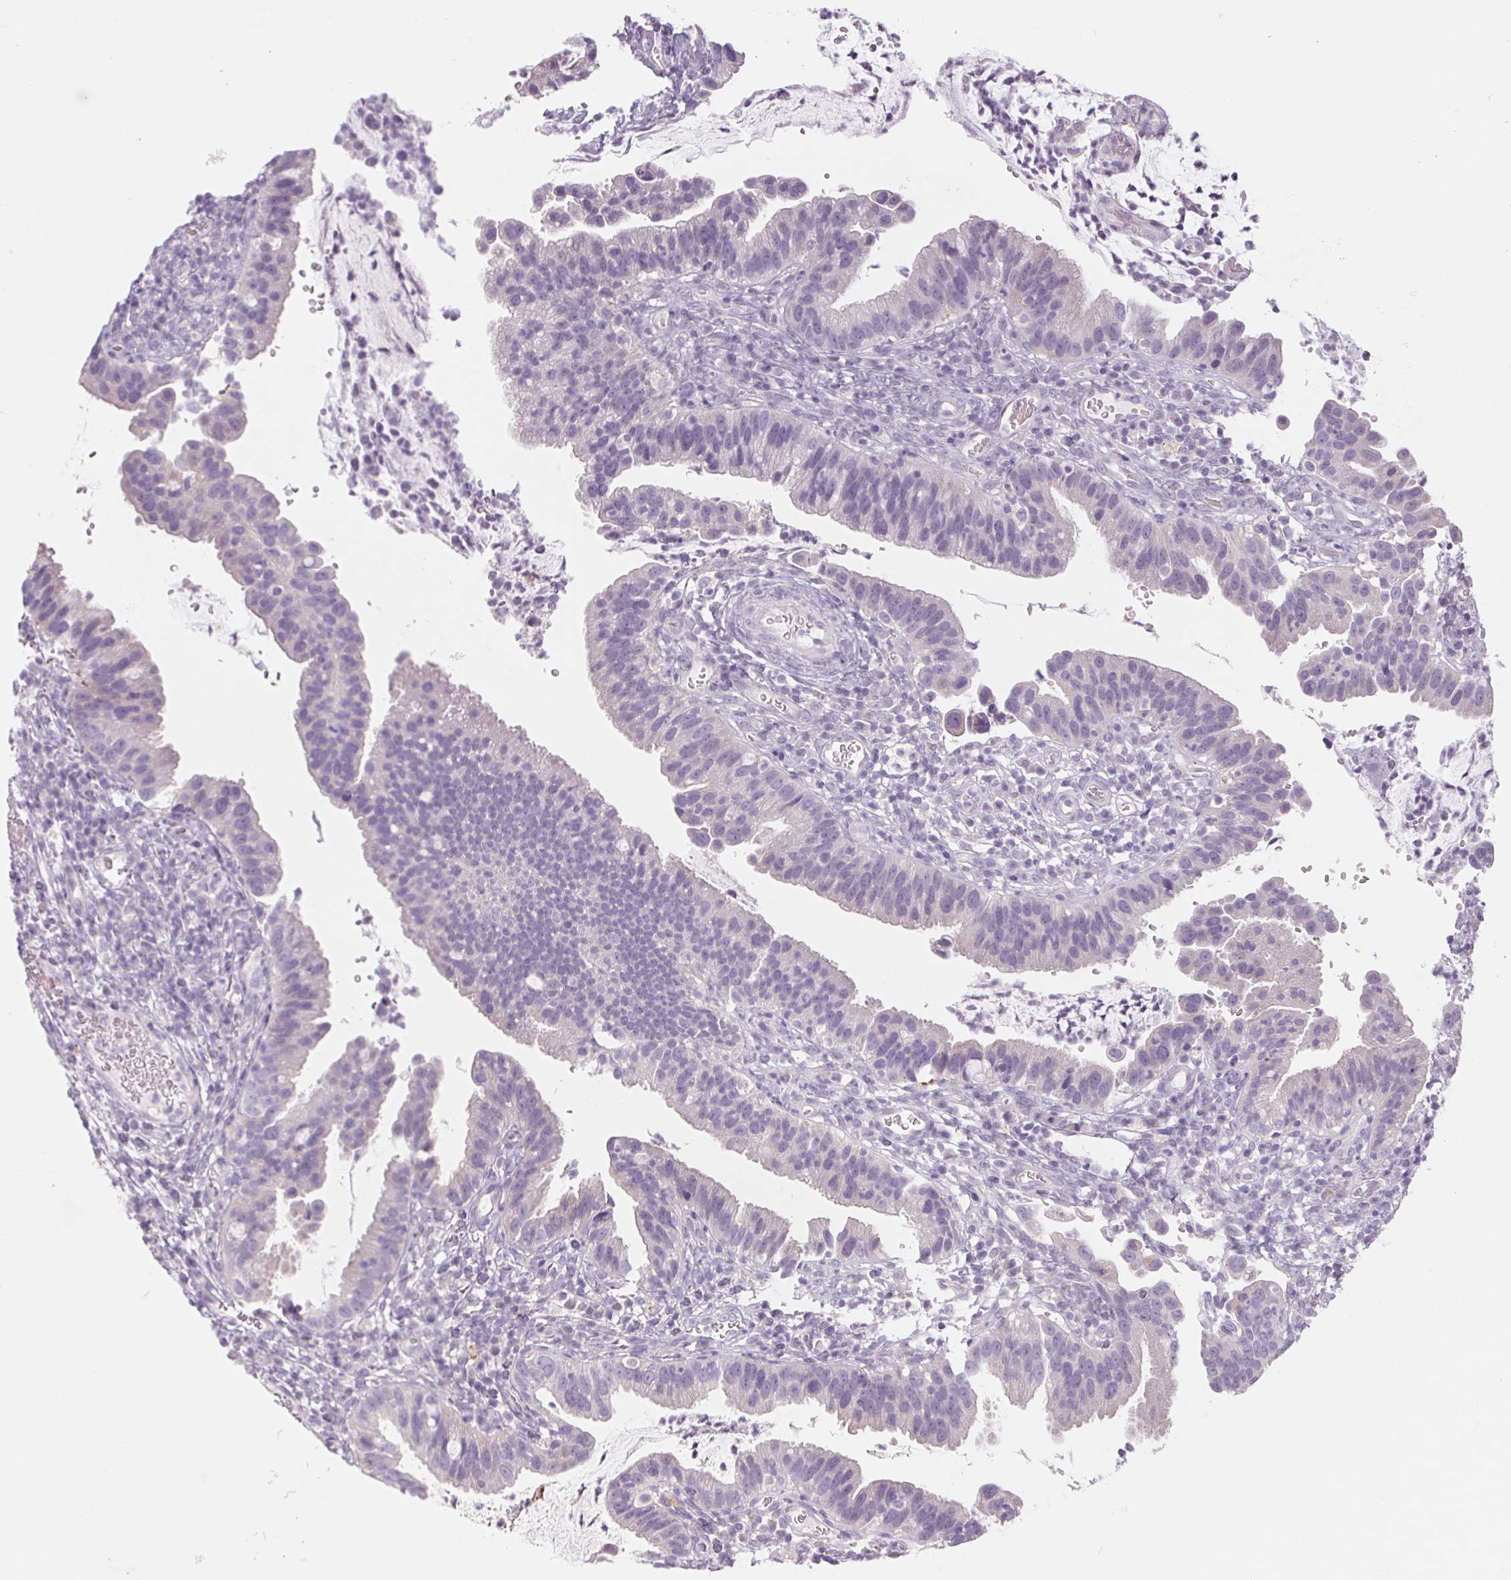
{"staining": {"intensity": "negative", "quantity": "none", "location": "none"}, "tissue": "cervical cancer", "cell_type": "Tumor cells", "image_type": "cancer", "snomed": [{"axis": "morphology", "description": "Adenocarcinoma, NOS"}, {"axis": "topography", "description": "Cervix"}], "caption": "IHC micrograph of cervical cancer (adenocarcinoma) stained for a protein (brown), which exhibits no positivity in tumor cells.", "gene": "POU1F1", "patient": {"sex": "female", "age": 34}}